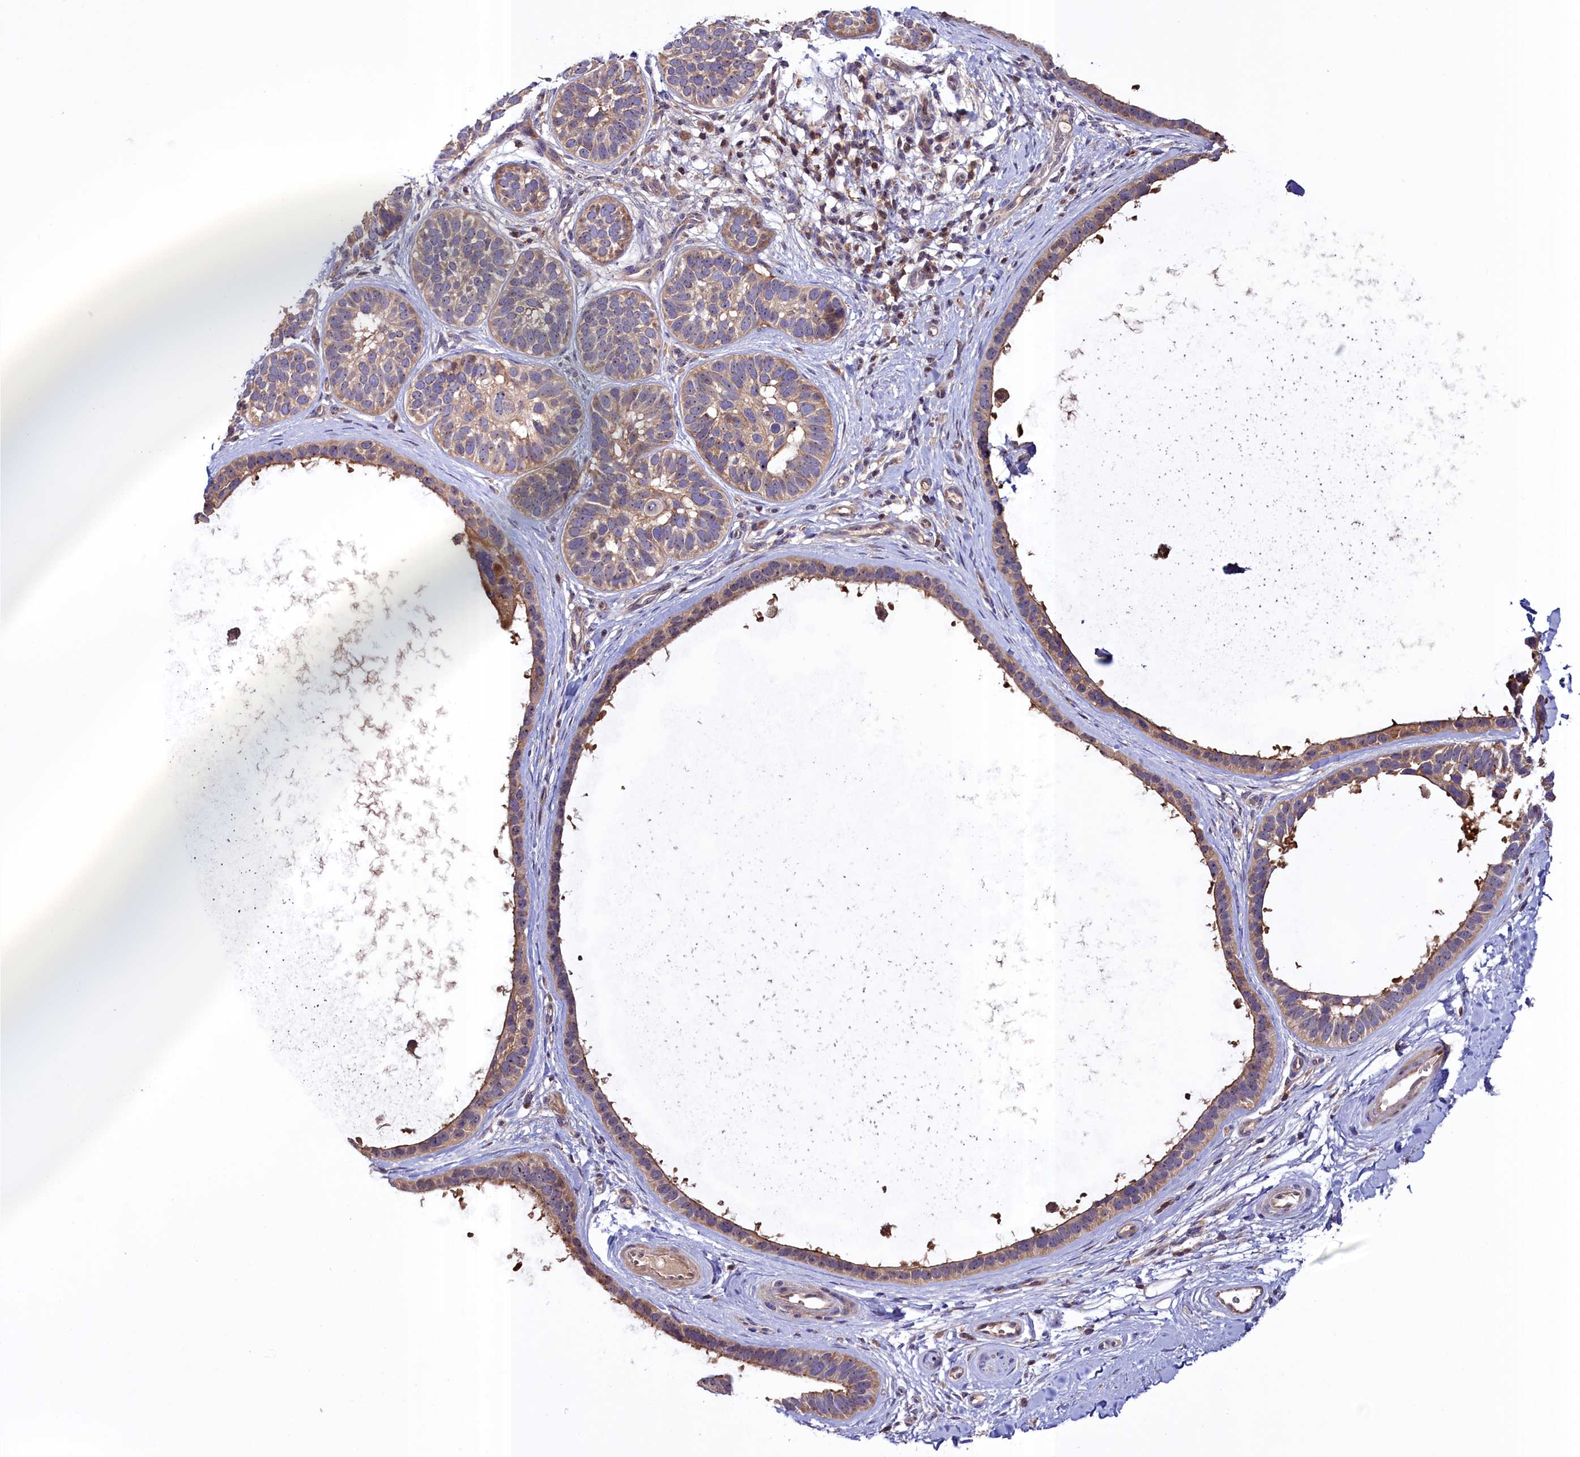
{"staining": {"intensity": "weak", "quantity": ">75%", "location": "cytoplasmic/membranous"}, "tissue": "skin cancer", "cell_type": "Tumor cells", "image_type": "cancer", "snomed": [{"axis": "morphology", "description": "Basal cell carcinoma"}, {"axis": "topography", "description": "Skin"}], "caption": "The histopathology image displays immunohistochemical staining of skin cancer. There is weak cytoplasmic/membranous expression is seen in about >75% of tumor cells.", "gene": "NEURL4", "patient": {"sex": "male", "age": 62}}